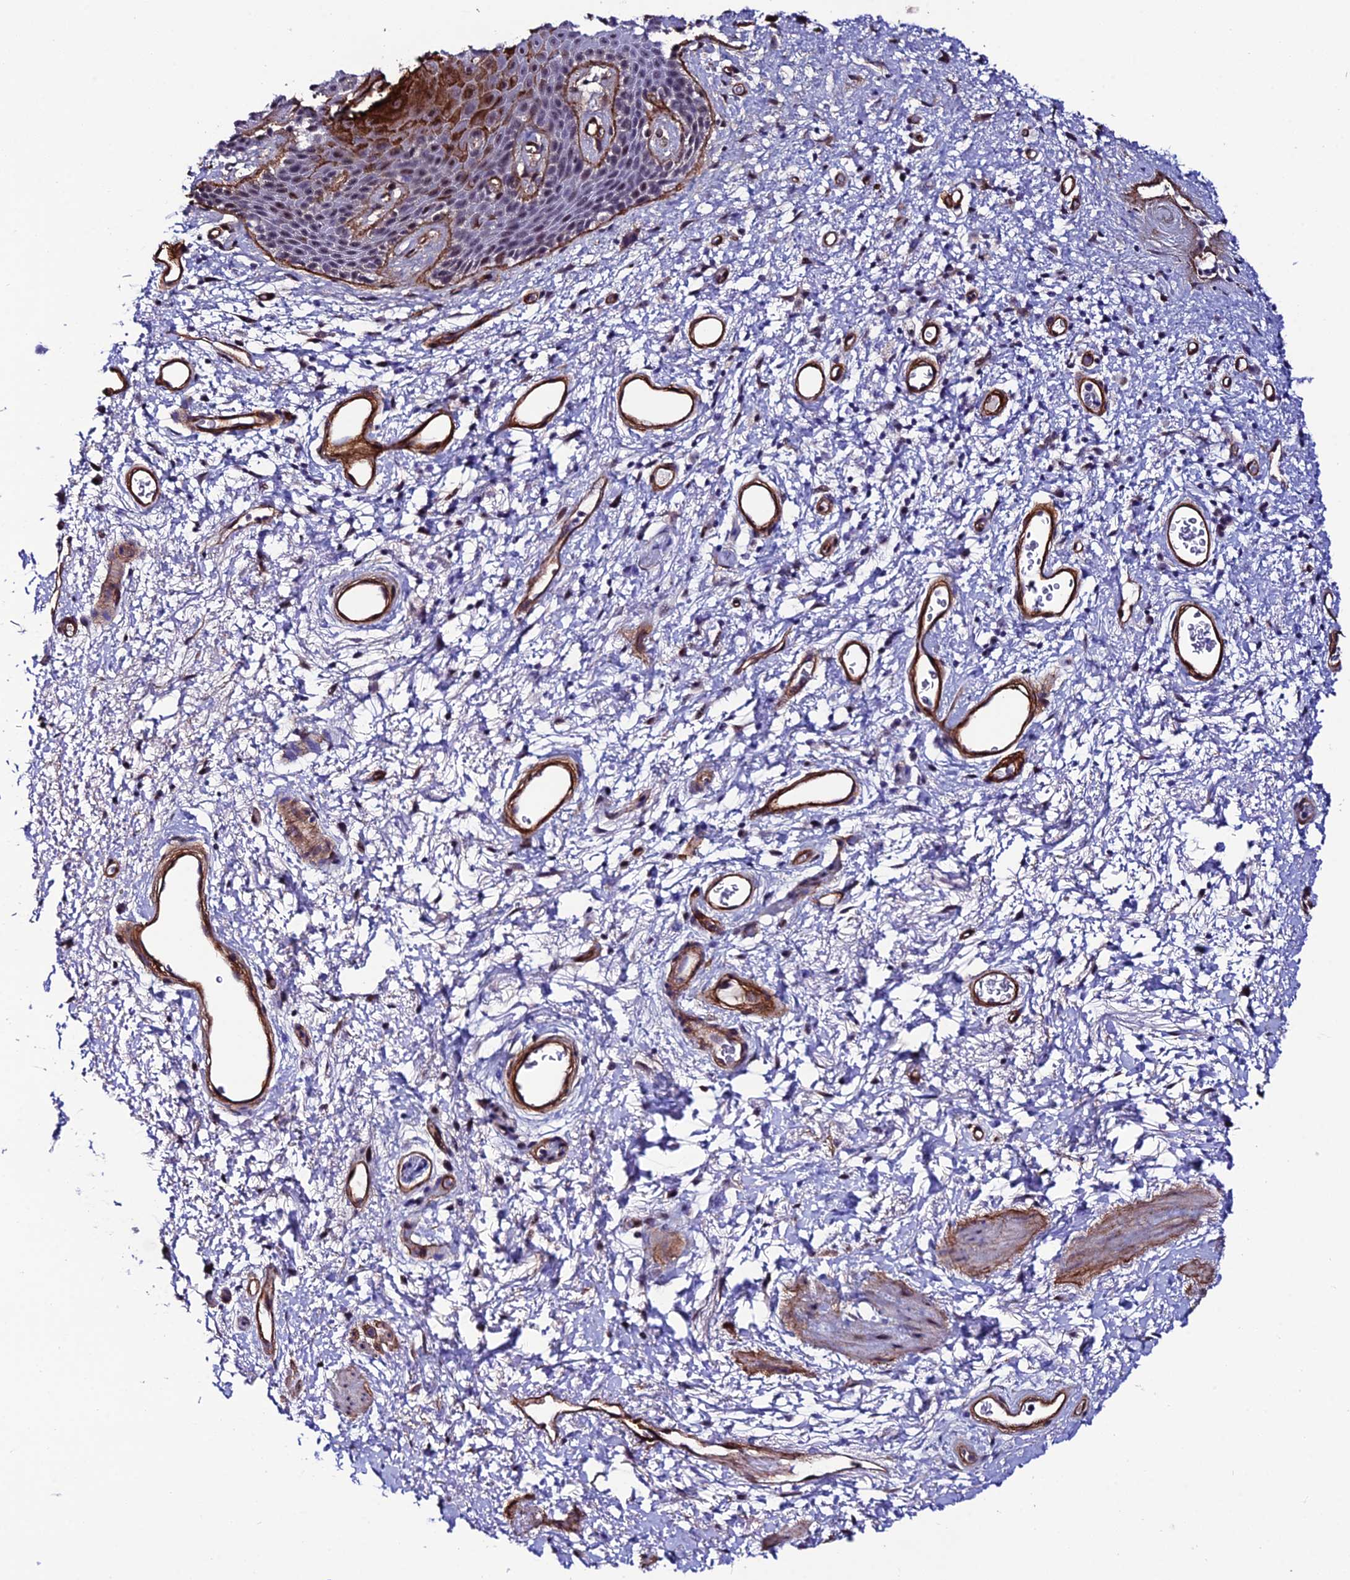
{"staining": {"intensity": "moderate", "quantity": "<25%", "location": "nuclear"}, "tissue": "skin", "cell_type": "Epidermal cells", "image_type": "normal", "snomed": [{"axis": "morphology", "description": "Normal tissue, NOS"}, {"axis": "topography", "description": "Anal"}], "caption": "Human skin stained with a protein marker demonstrates moderate staining in epidermal cells.", "gene": "SYT15B", "patient": {"sex": "female", "age": 46}}